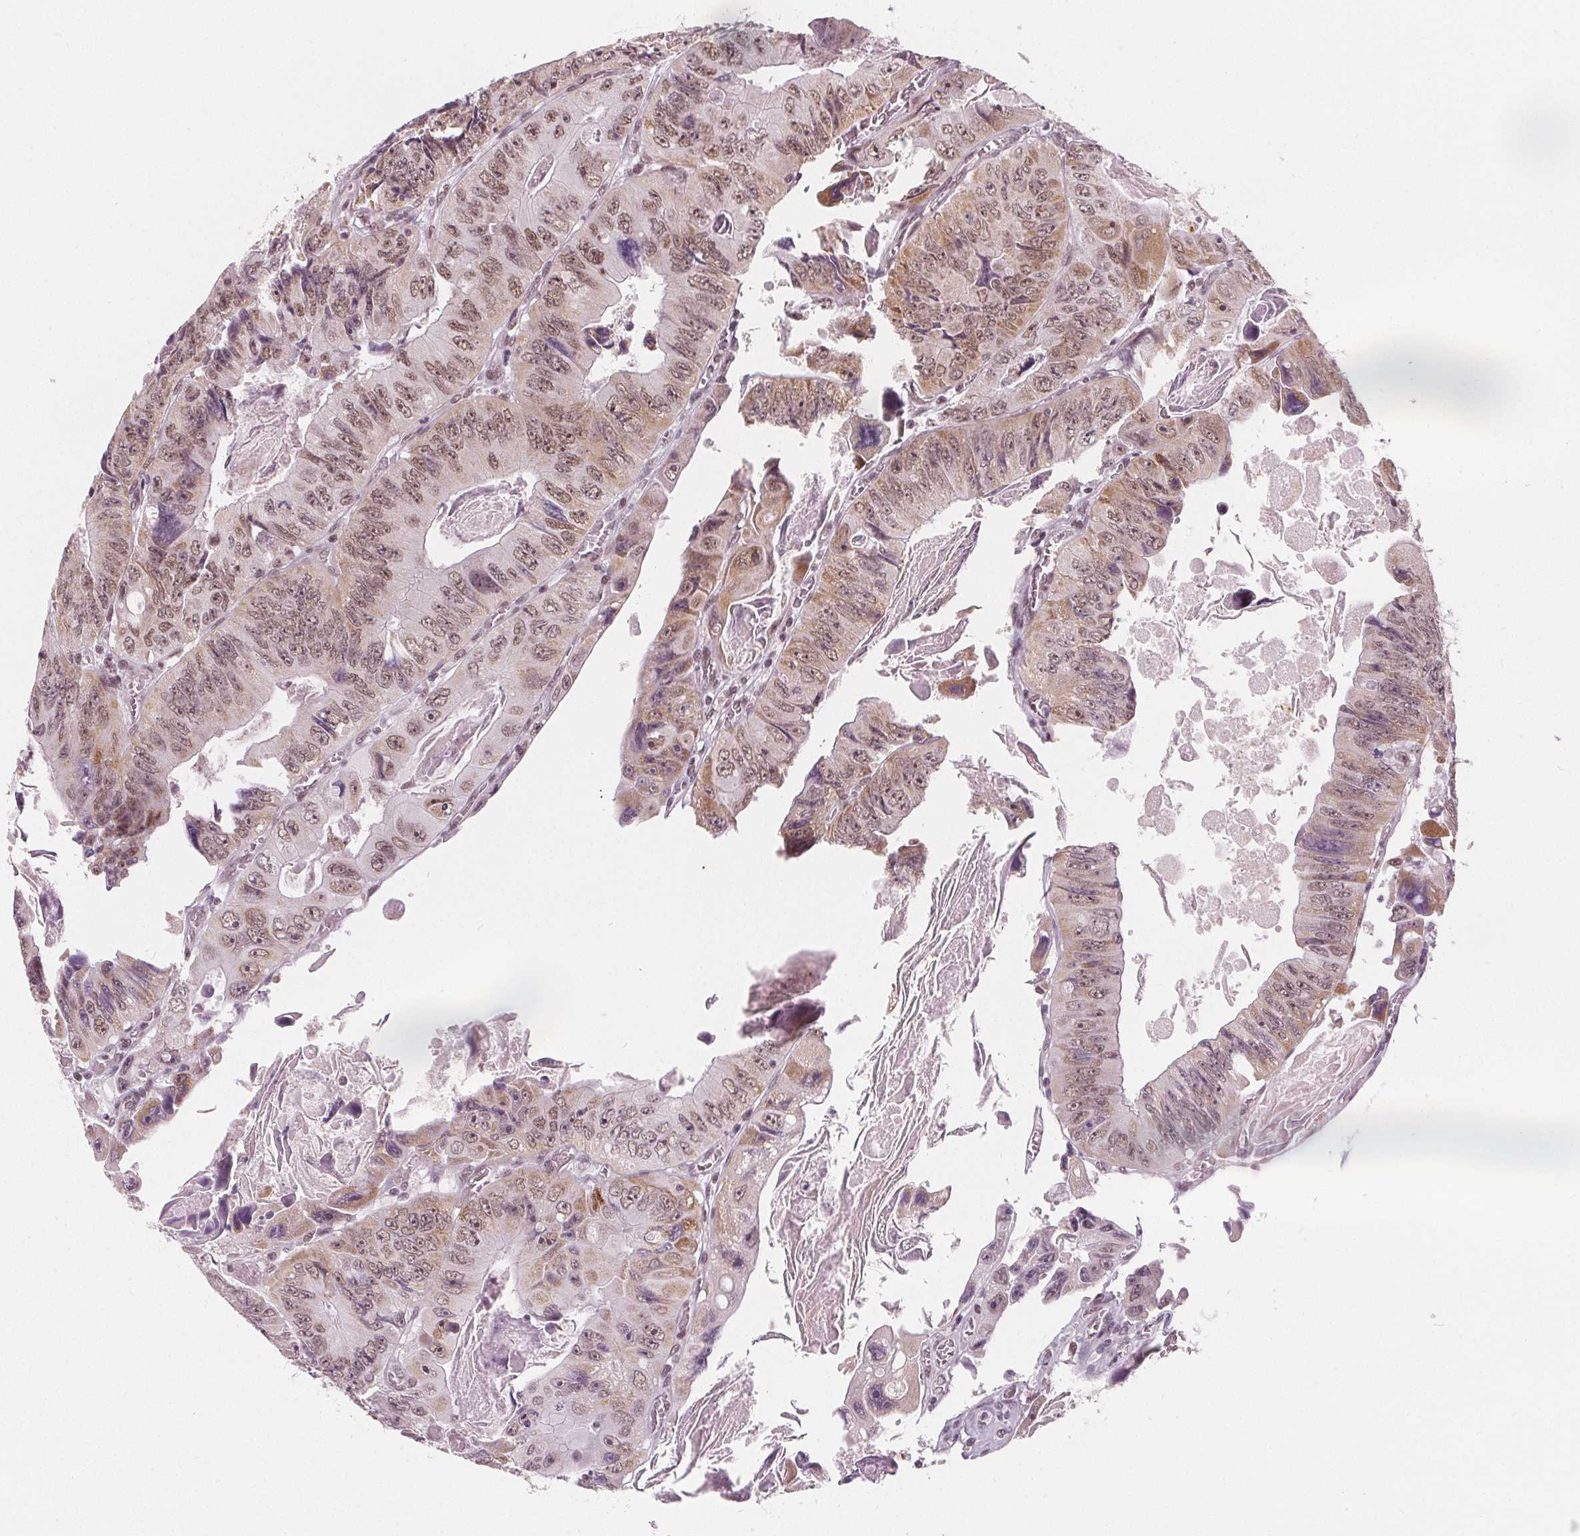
{"staining": {"intensity": "moderate", "quantity": ">75%", "location": "cytoplasmic/membranous,nuclear"}, "tissue": "colorectal cancer", "cell_type": "Tumor cells", "image_type": "cancer", "snomed": [{"axis": "morphology", "description": "Adenocarcinoma, NOS"}, {"axis": "topography", "description": "Colon"}], "caption": "Immunohistochemistry (IHC) photomicrograph of neoplastic tissue: human adenocarcinoma (colorectal) stained using IHC shows medium levels of moderate protein expression localized specifically in the cytoplasmic/membranous and nuclear of tumor cells, appearing as a cytoplasmic/membranous and nuclear brown color.", "gene": "DPM2", "patient": {"sex": "female", "age": 84}}